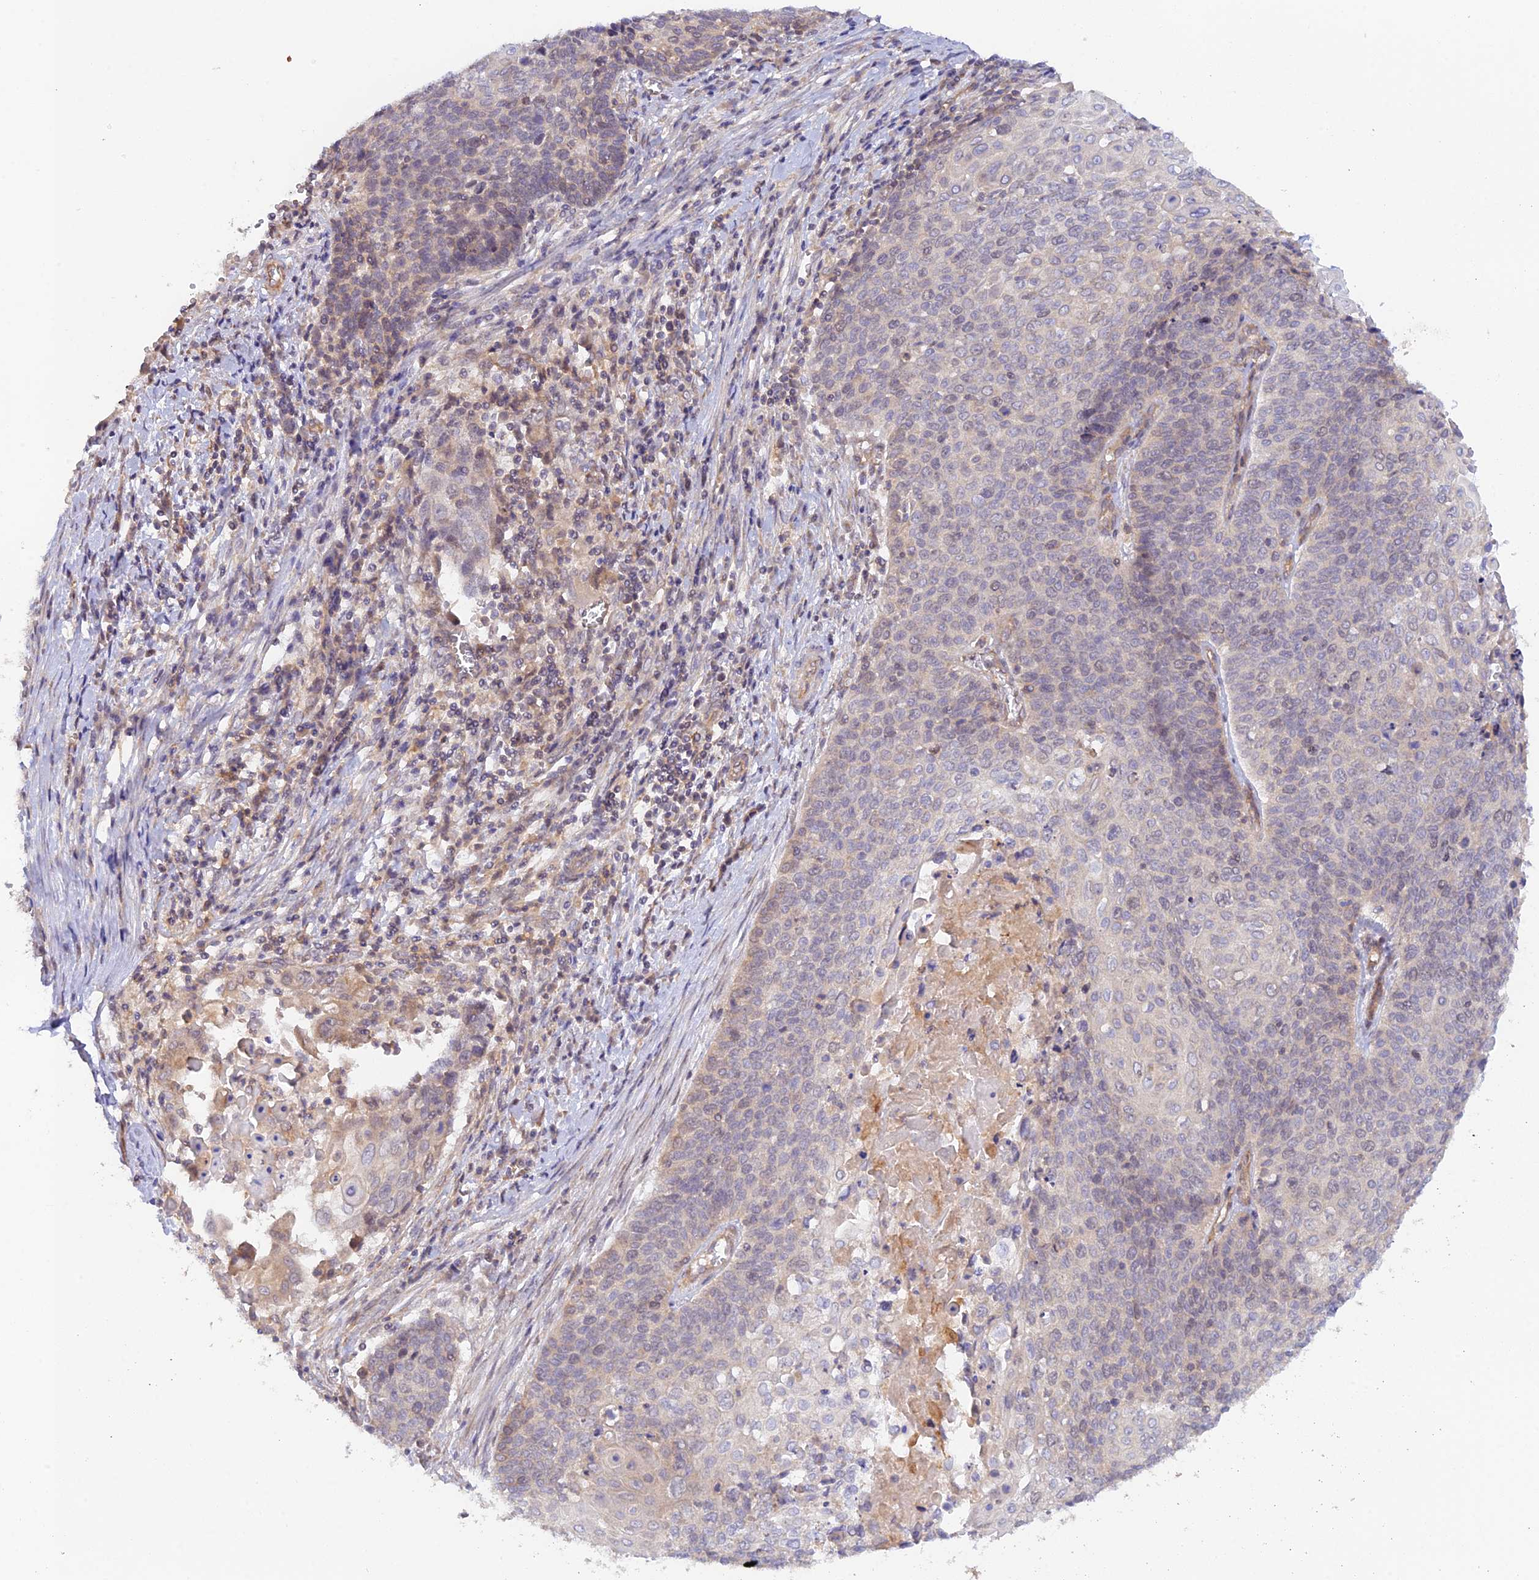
{"staining": {"intensity": "weak", "quantity": "<25%", "location": "nuclear"}, "tissue": "cervical cancer", "cell_type": "Tumor cells", "image_type": "cancer", "snomed": [{"axis": "morphology", "description": "Squamous cell carcinoma, NOS"}, {"axis": "topography", "description": "Cervix"}], "caption": "Micrograph shows no significant protein positivity in tumor cells of squamous cell carcinoma (cervical).", "gene": "MYO9A", "patient": {"sex": "female", "age": 39}}